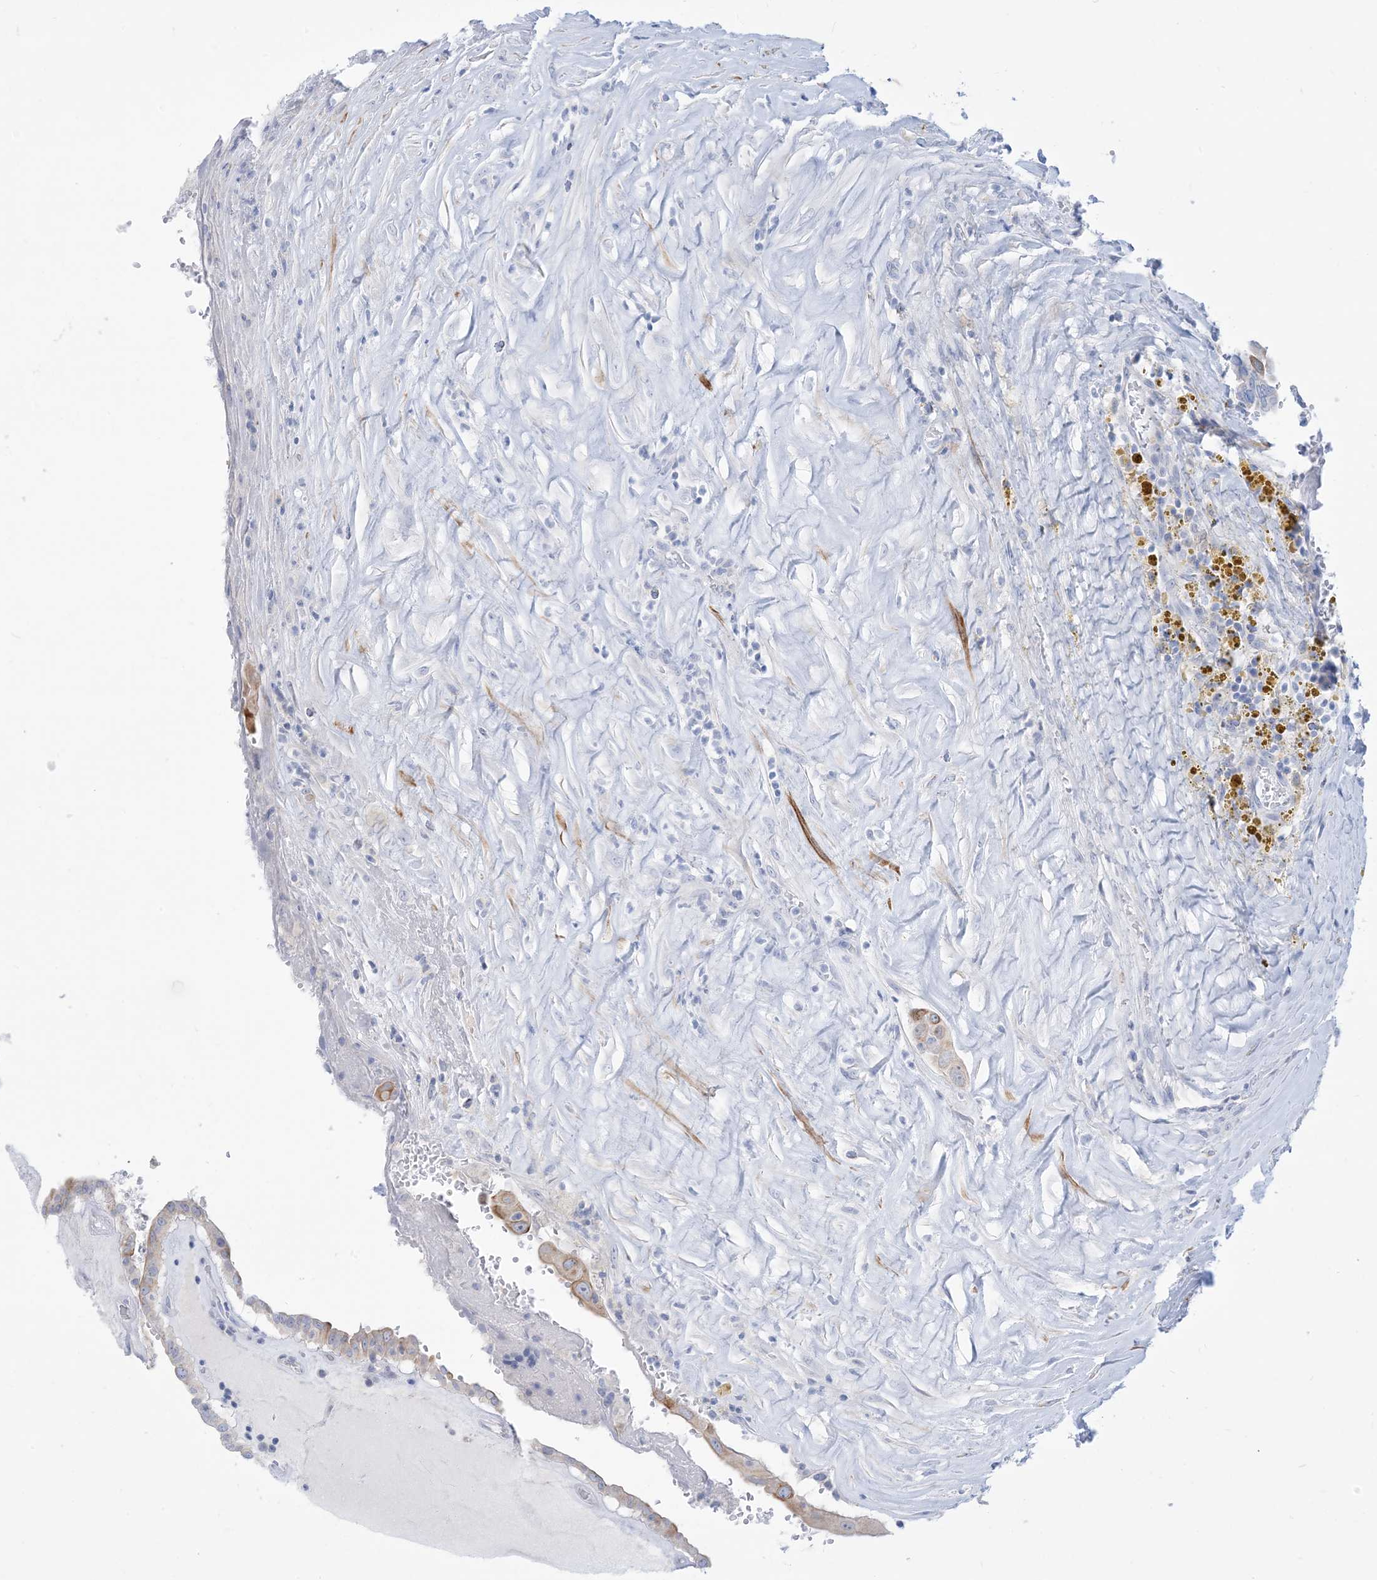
{"staining": {"intensity": "moderate", "quantity": "<25%", "location": "cytoplasmic/membranous"}, "tissue": "thyroid cancer", "cell_type": "Tumor cells", "image_type": "cancer", "snomed": [{"axis": "morphology", "description": "Papillary adenocarcinoma, NOS"}, {"axis": "topography", "description": "Thyroid gland"}], "caption": "Immunohistochemical staining of human thyroid cancer (papillary adenocarcinoma) displays low levels of moderate cytoplasmic/membranous protein staining in about <25% of tumor cells.", "gene": "MARS2", "patient": {"sex": "male", "age": 77}}